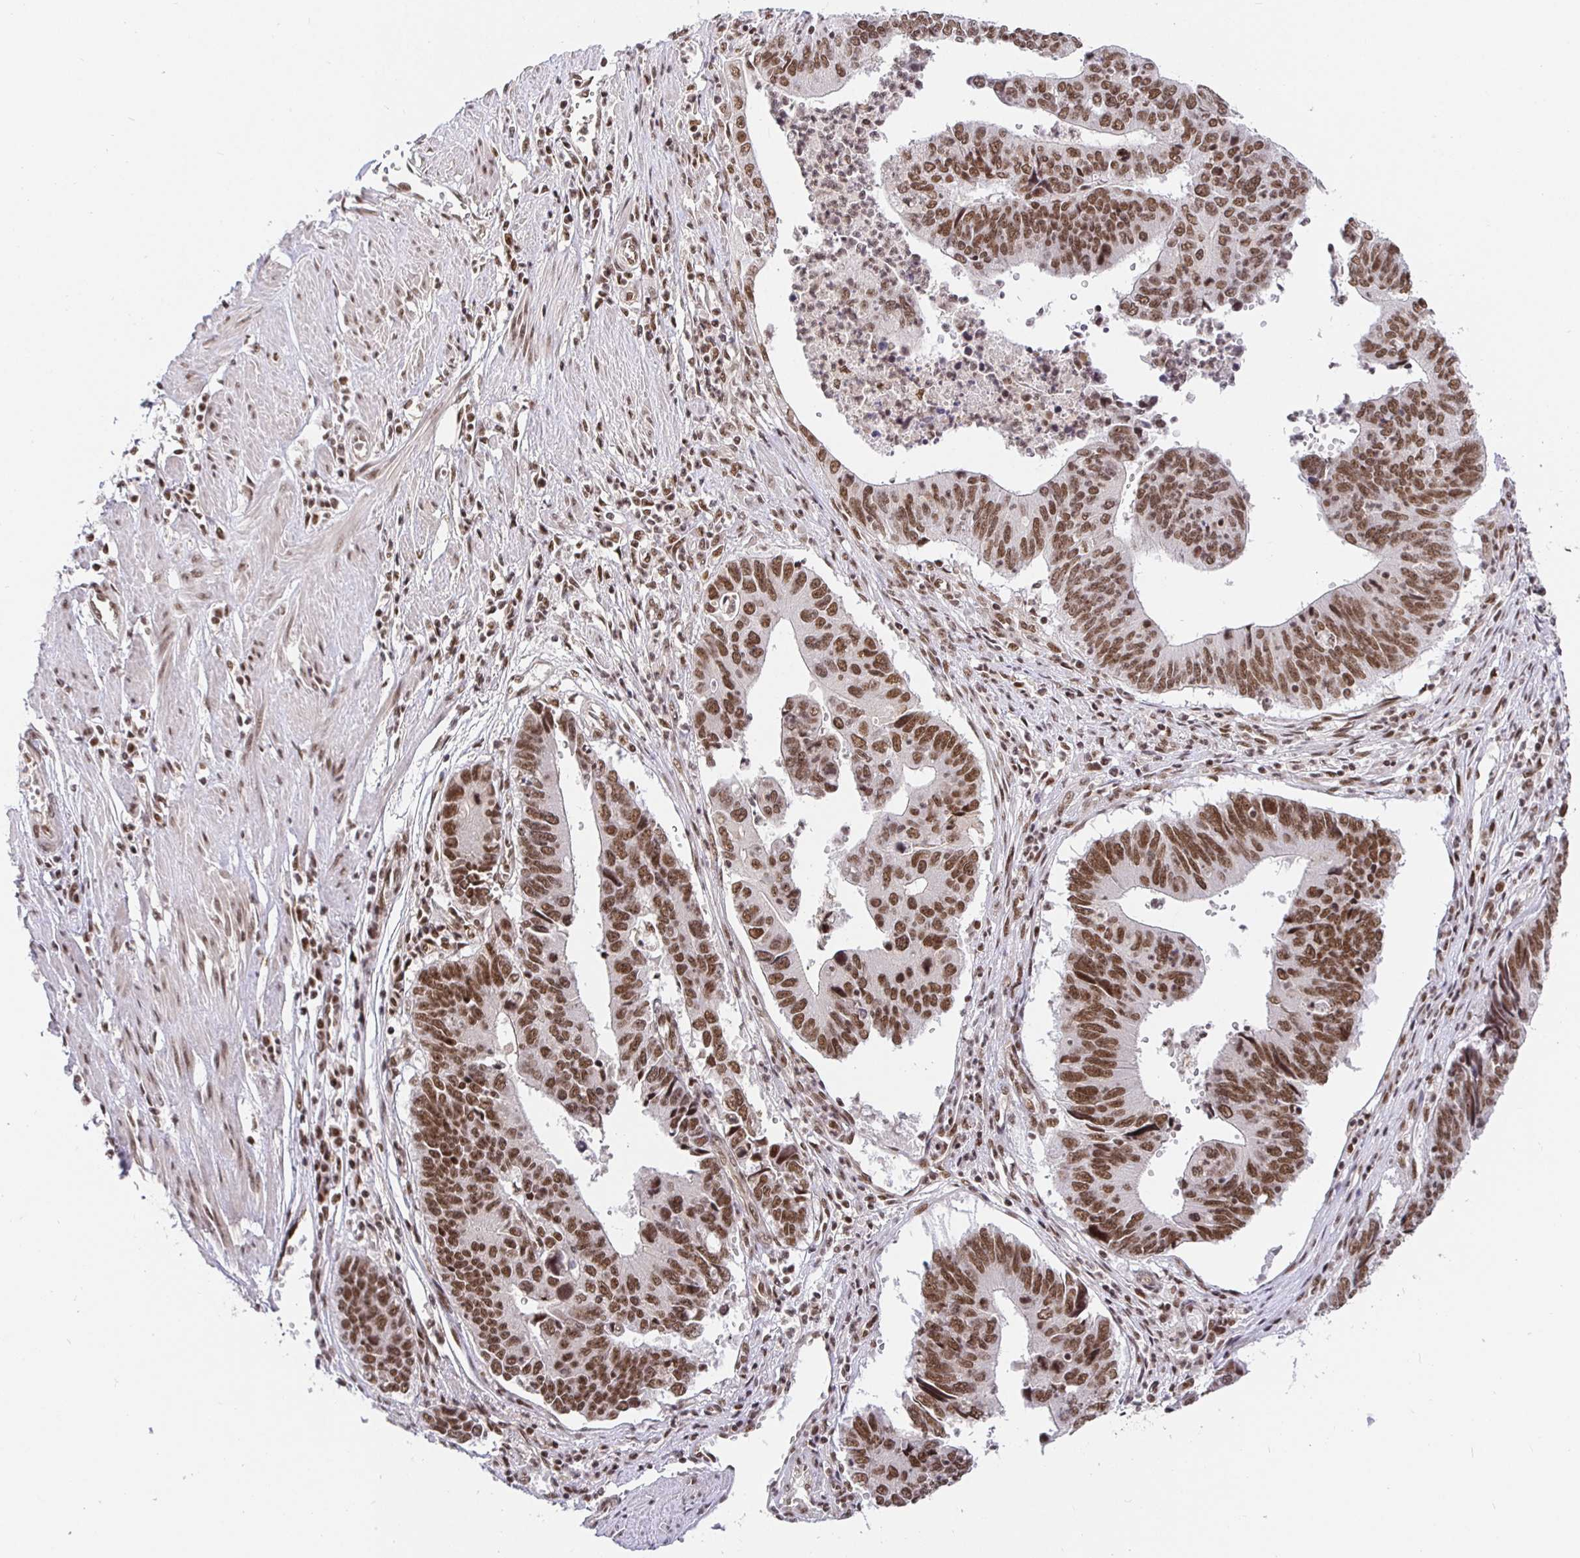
{"staining": {"intensity": "strong", "quantity": ">75%", "location": "nuclear"}, "tissue": "stomach cancer", "cell_type": "Tumor cells", "image_type": "cancer", "snomed": [{"axis": "morphology", "description": "Adenocarcinoma, NOS"}, {"axis": "topography", "description": "Stomach"}], "caption": "Stomach cancer (adenocarcinoma) stained with IHC demonstrates strong nuclear expression in approximately >75% of tumor cells. The protein of interest is stained brown, and the nuclei are stained in blue (DAB IHC with brightfield microscopy, high magnification).", "gene": "USF1", "patient": {"sex": "male", "age": 59}}